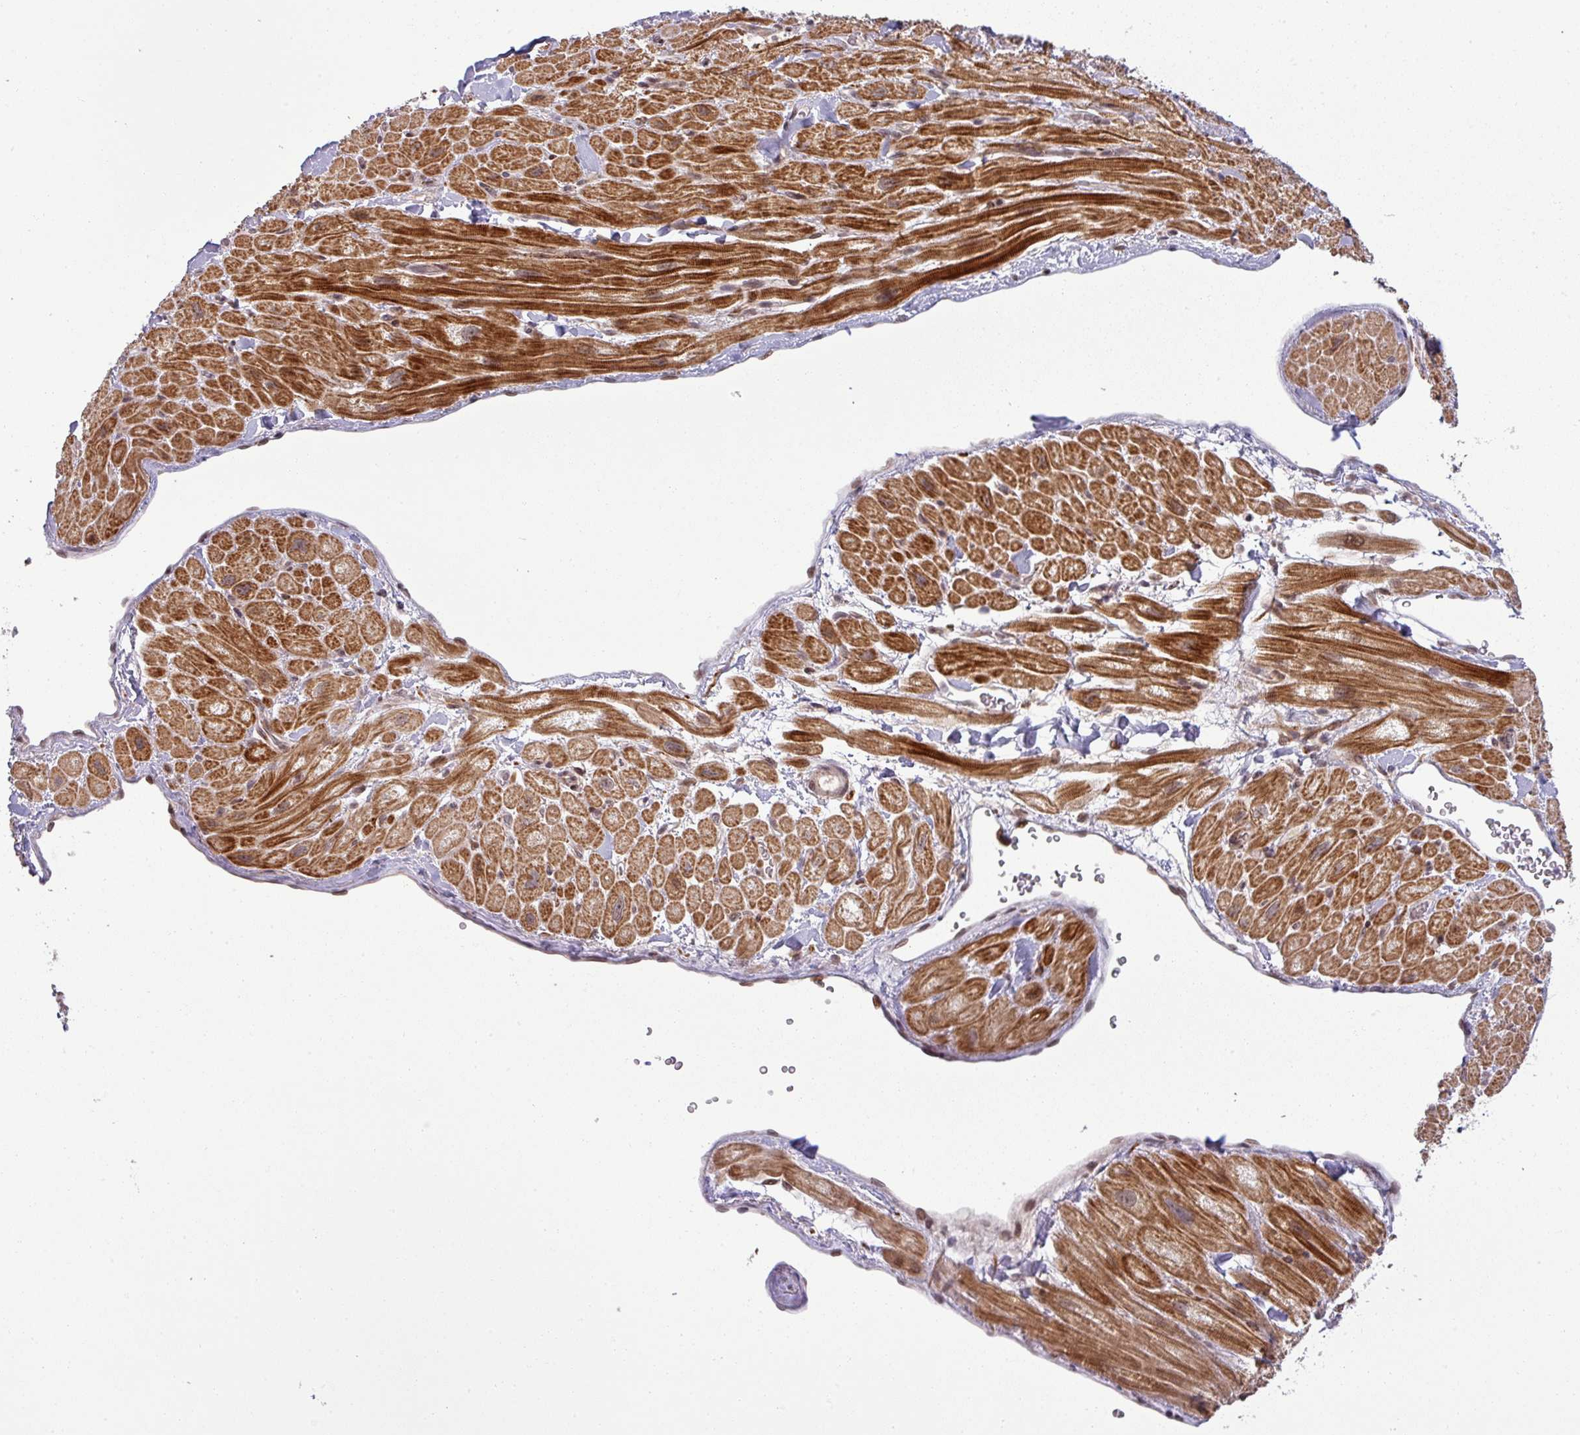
{"staining": {"intensity": "strong", "quantity": ">75%", "location": "cytoplasmic/membranous"}, "tissue": "heart muscle", "cell_type": "Cardiomyocytes", "image_type": "normal", "snomed": [{"axis": "morphology", "description": "Normal tissue, NOS"}, {"axis": "topography", "description": "Heart"}], "caption": "An IHC photomicrograph of unremarkable tissue is shown. Protein staining in brown labels strong cytoplasmic/membranous positivity in heart muscle within cardiomyocytes. The staining was performed using DAB (3,3'-diaminobenzidine), with brown indicating positive protein expression. Nuclei are stained blue with hematoxylin.", "gene": "PTPN20", "patient": {"sex": "male", "age": 65}}